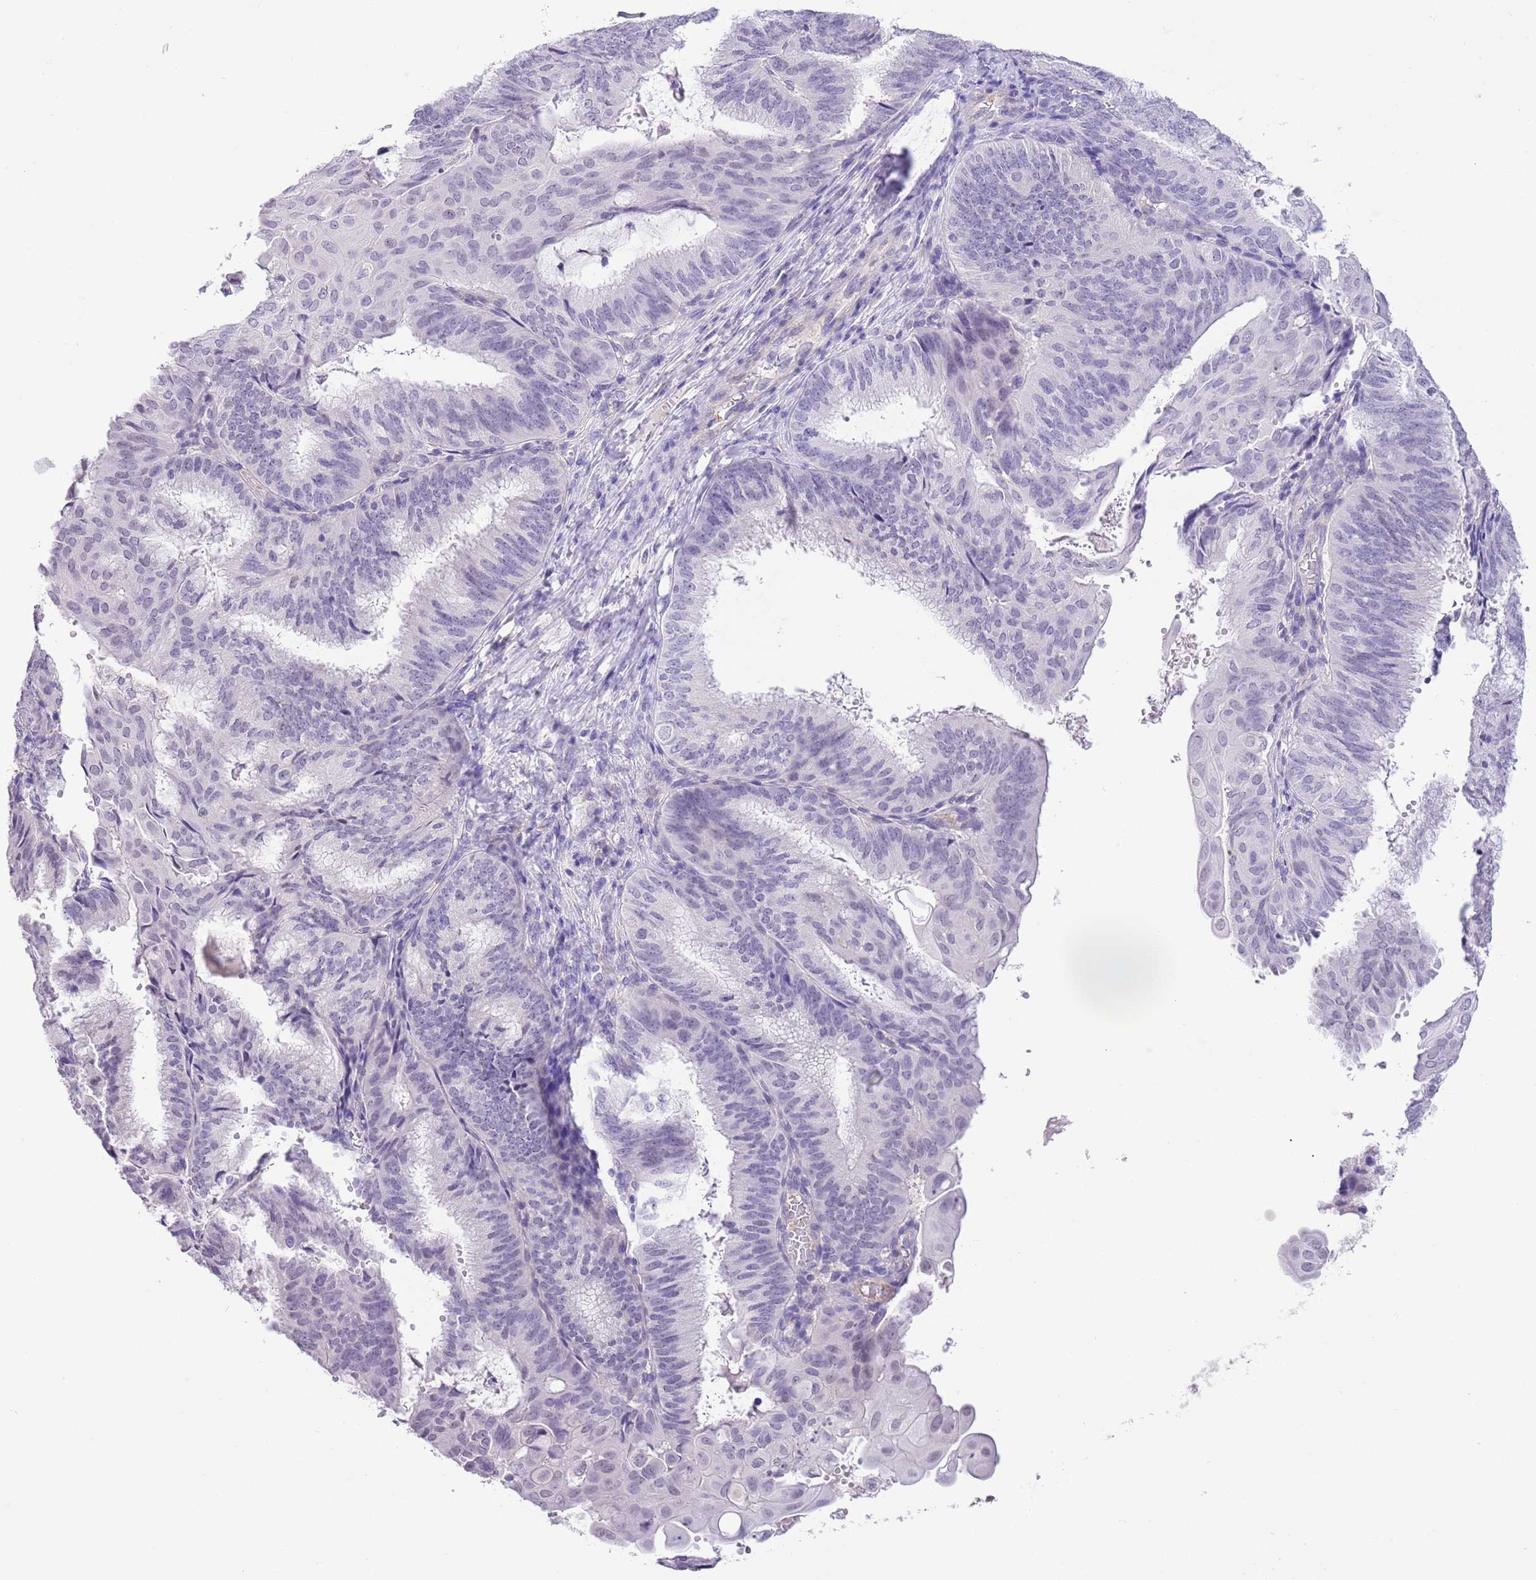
{"staining": {"intensity": "negative", "quantity": "none", "location": "none"}, "tissue": "endometrial cancer", "cell_type": "Tumor cells", "image_type": "cancer", "snomed": [{"axis": "morphology", "description": "Adenocarcinoma, NOS"}, {"axis": "topography", "description": "Endometrium"}], "caption": "Immunohistochemistry image of neoplastic tissue: human adenocarcinoma (endometrial) stained with DAB displays no significant protein staining in tumor cells.", "gene": "MIDN", "patient": {"sex": "female", "age": 49}}